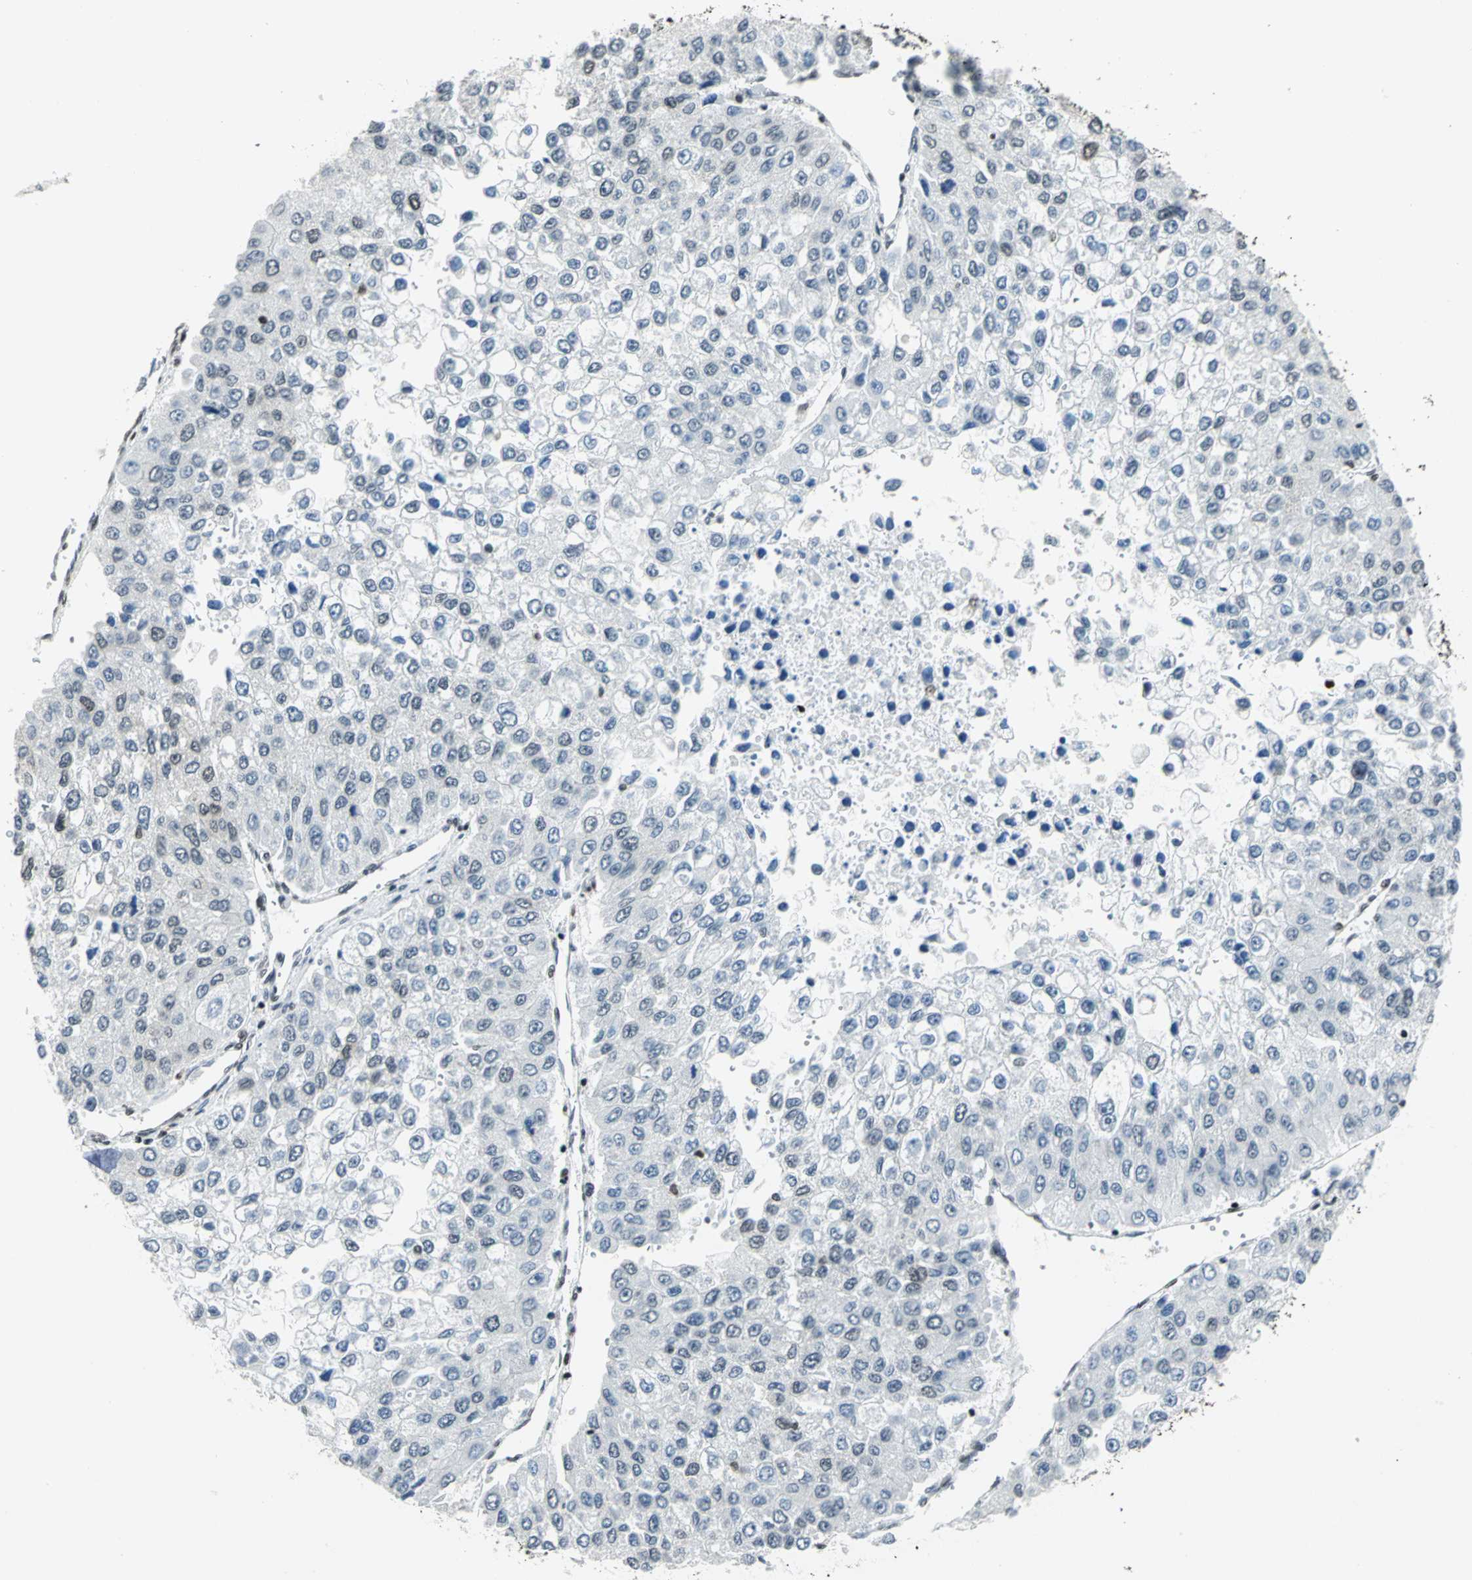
{"staining": {"intensity": "negative", "quantity": "none", "location": "none"}, "tissue": "liver cancer", "cell_type": "Tumor cells", "image_type": "cancer", "snomed": [{"axis": "morphology", "description": "Carcinoma, Hepatocellular, NOS"}, {"axis": "topography", "description": "Liver"}], "caption": "Histopathology image shows no significant protein staining in tumor cells of hepatocellular carcinoma (liver).", "gene": "HNRNPD", "patient": {"sex": "female", "age": 66}}